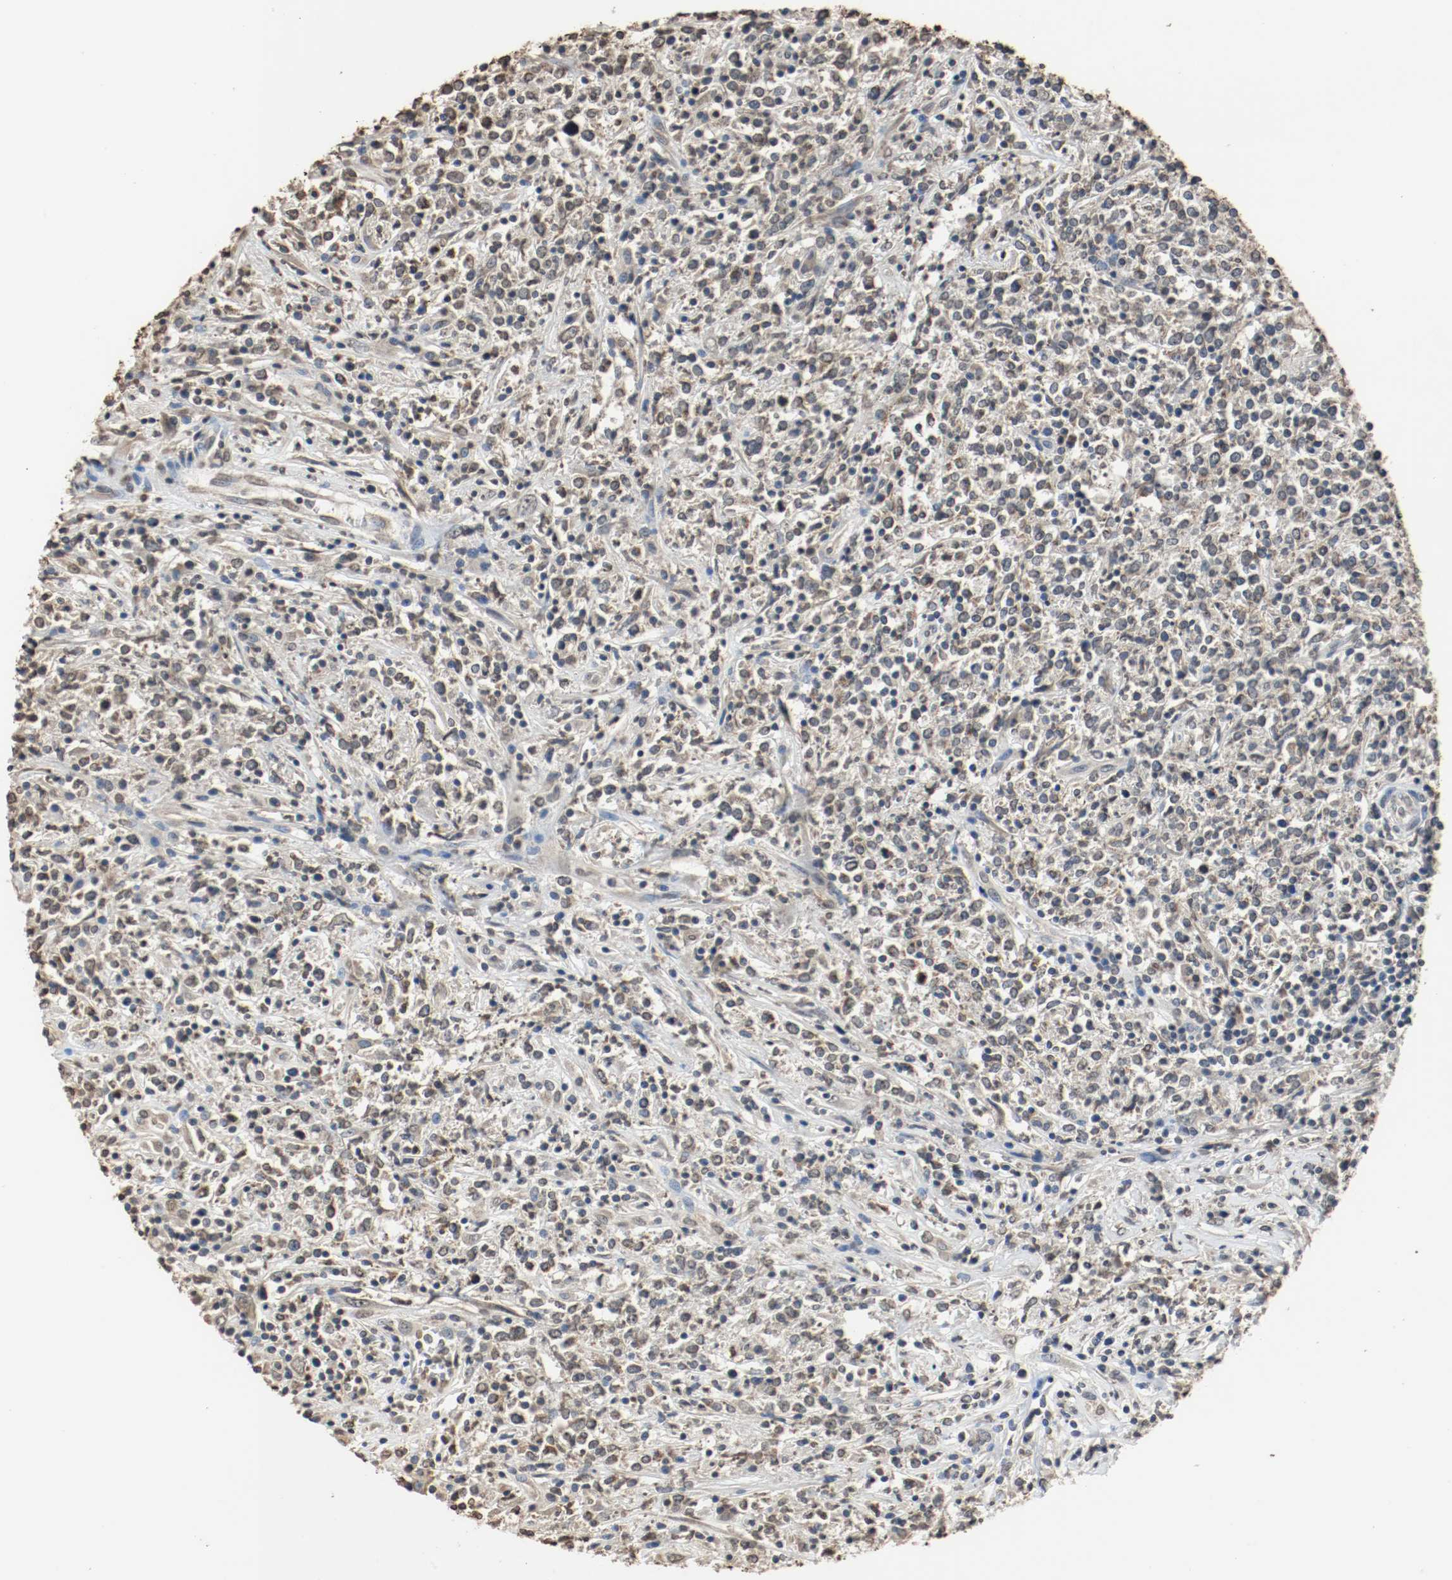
{"staining": {"intensity": "weak", "quantity": "25%-75%", "location": "cytoplasmic/membranous"}, "tissue": "lymphoma", "cell_type": "Tumor cells", "image_type": "cancer", "snomed": [{"axis": "morphology", "description": "Malignant lymphoma, non-Hodgkin's type, High grade"}, {"axis": "topography", "description": "Lymph node"}], "caption": "Malignant lymphoma, non-Hodgkin's type (high-grade) stained for a protein displays weak cytoplasmic/membranous positivity in tumor cells.", "gene": "RTN4", "patient": {"sex": "female", "age": 84}}